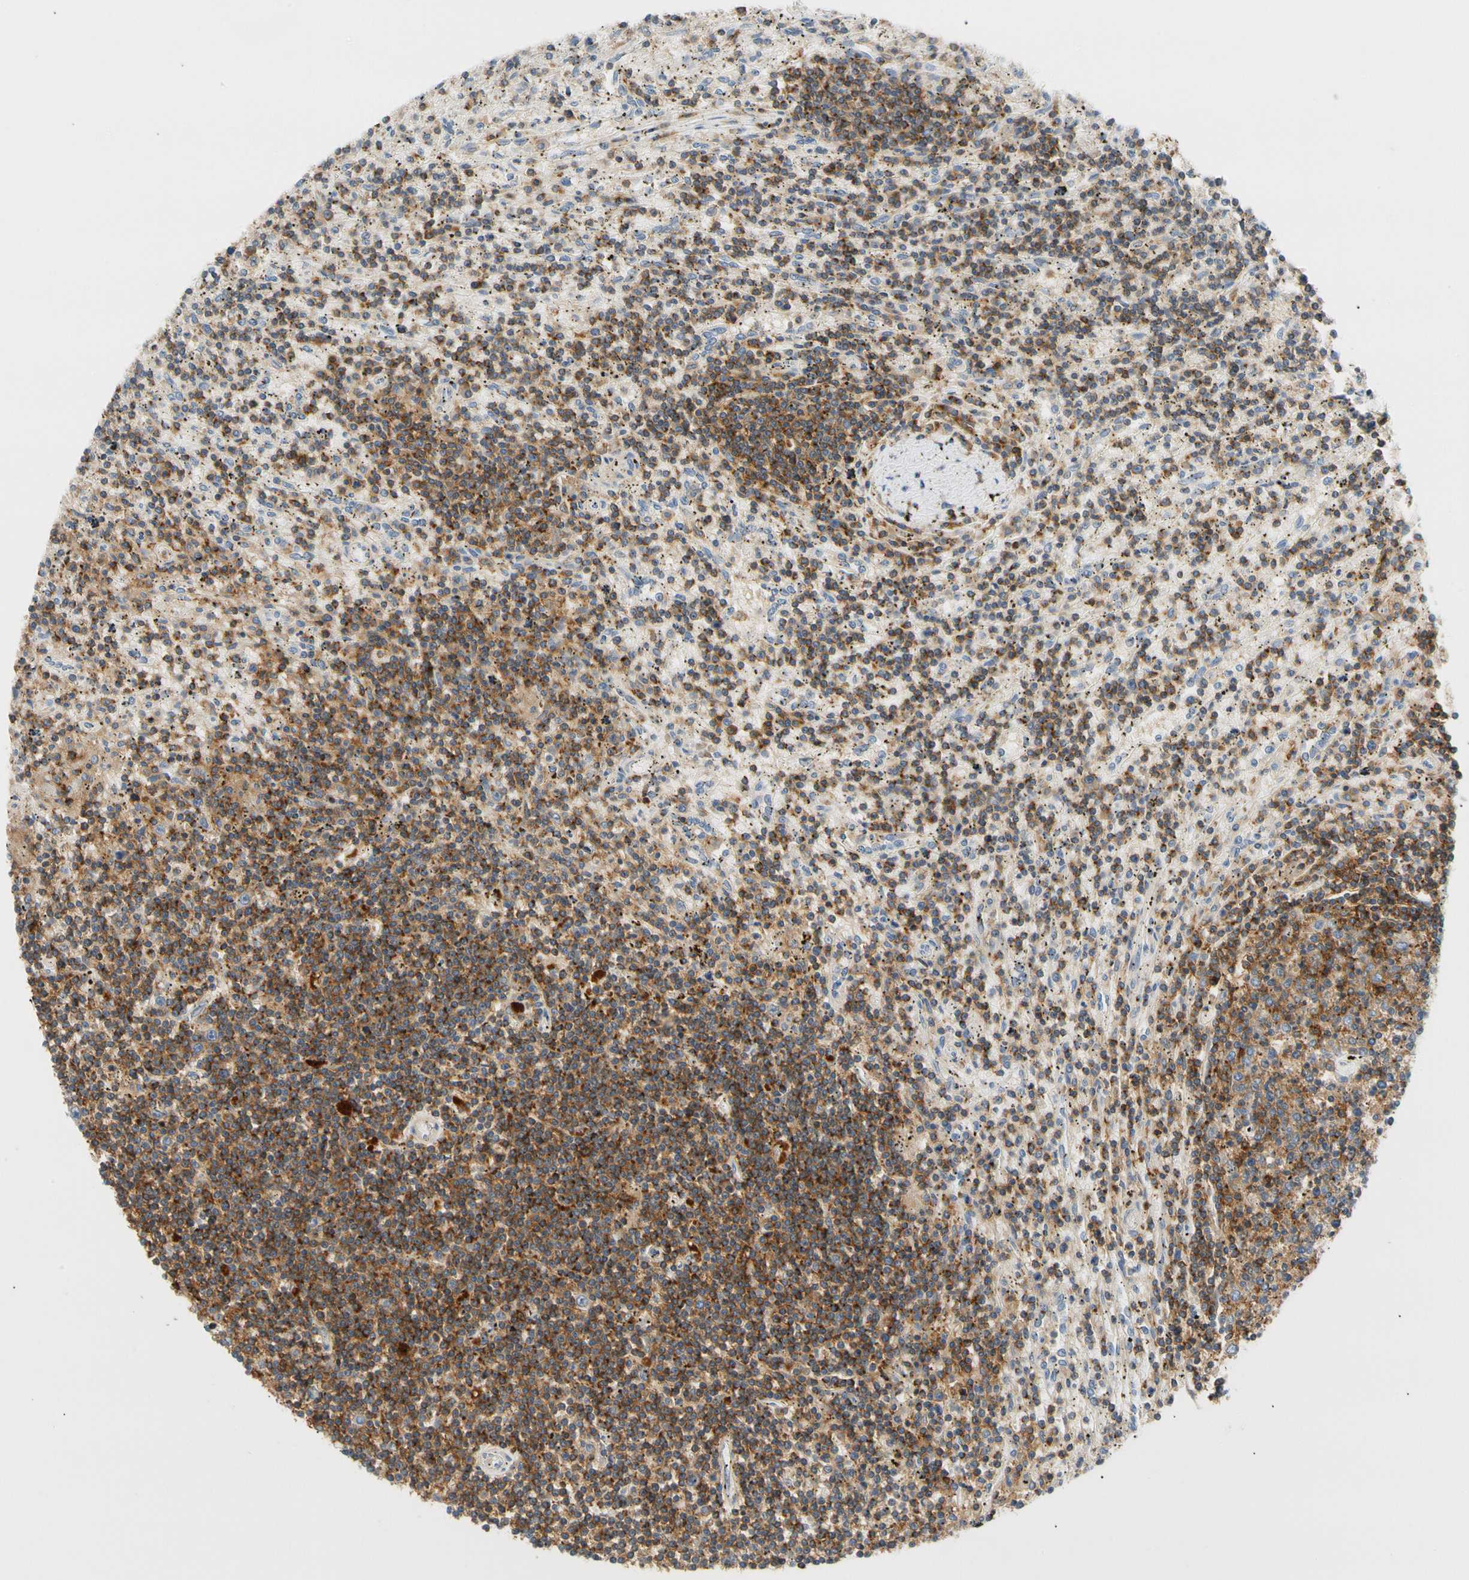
{"staining": {"intensity": "strong", "quantity": ">75%", "location": "cytoplasmic/membranous"}, "tissue": "lymphoma", "cell_type": "Tumor cells", "image_type": "cancer", "snomed": [{"axis": "morphology", "description": "Malignant lymphoma, non-Hodgkin's type, Low grade"}, {"axis": "topography", "description": "Spleen"}], "caption": "A brown stain shows strong cytoplasmic/membranous expression of a protein in low-grade malignant lymphoma, non-Hodgkin's type tumor cells.", "gene": "TNFRSF18", "patient": {"sex": "male", "age": 76}}